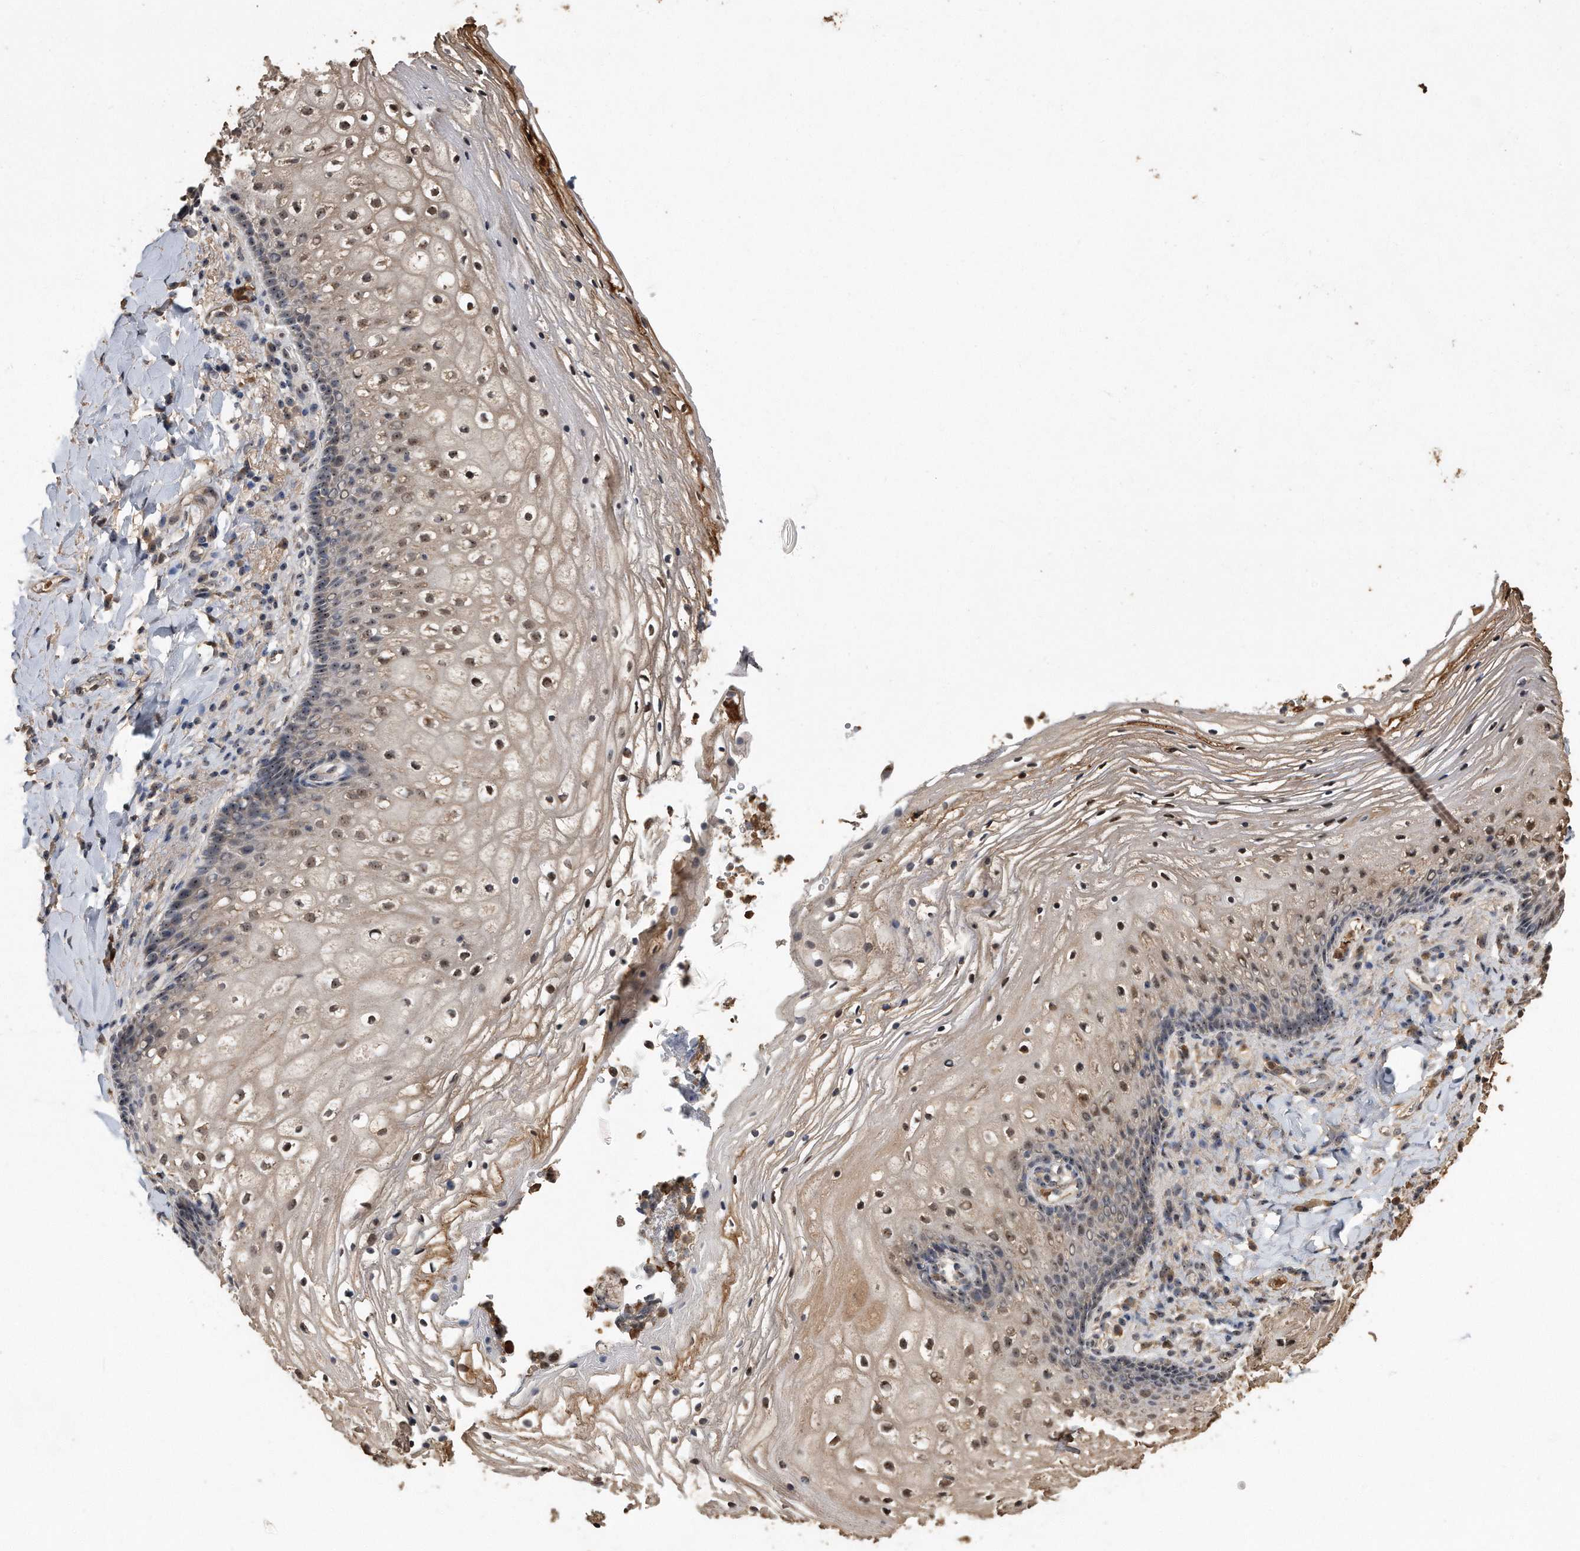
{"staining": {"intensity": "strong", "quantity": "25%-75%", "location": "cytoplasmic/membranous,nuclear"}, "tissue": "vagina", "cell_type": "Squamous epithelial cells", "image_type": "normal", "snomed": [{"axis": "morphology", "description": "Normal tissue, NOS"}, {"axis": "topography", "description": "Vagina"}], "caption": "This micrograph demonstrates immunohistochemistry (IHC) staining of benign human vagina, with high strong cytoplasmic/membranous,nuclear positivity in about 25%-75% of squamous epithelial cells.", "gene": "PELO", "patient": {"sex": "female", "age": 60}}